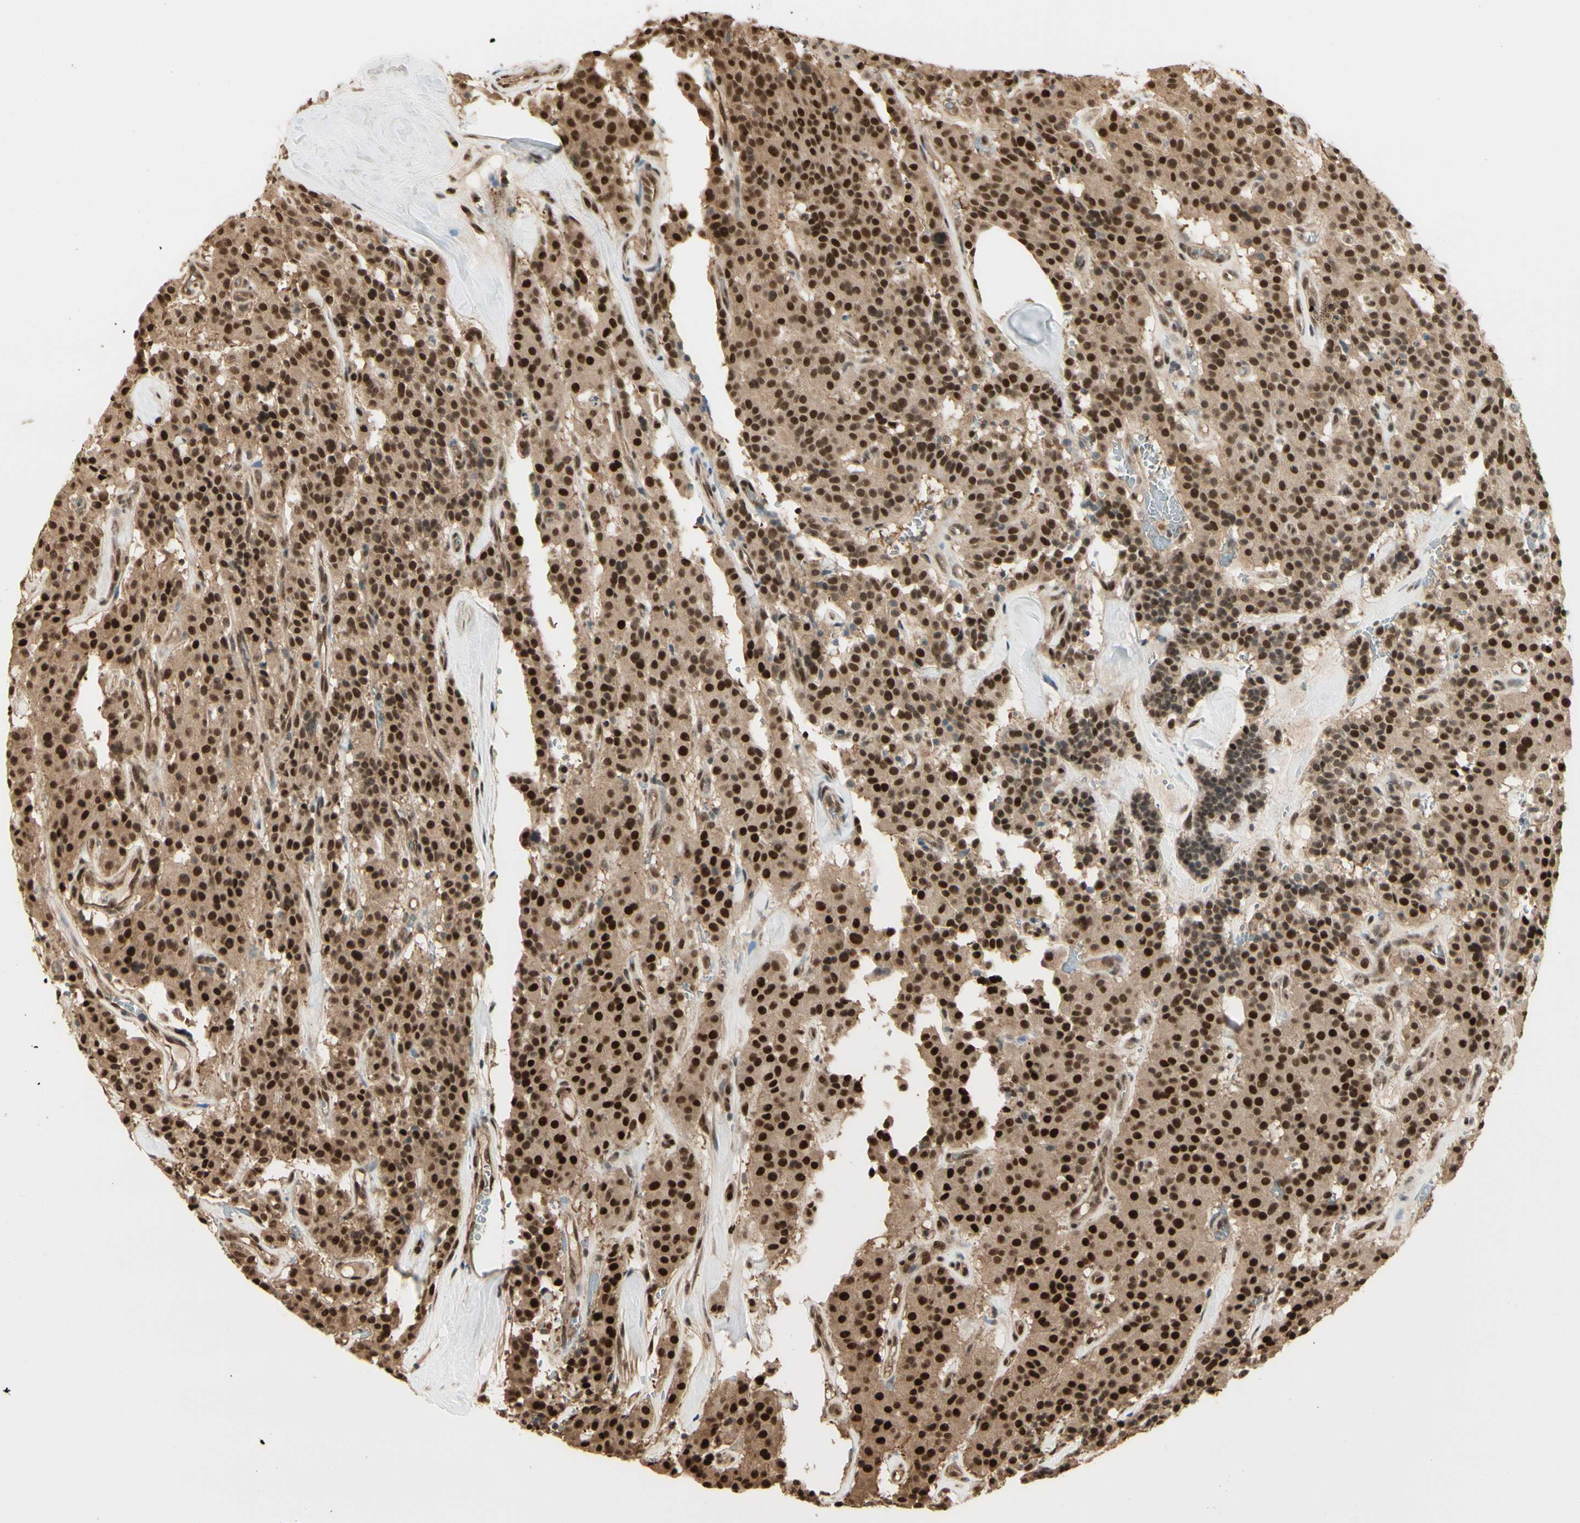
{"staining": {"intensity": "strong", "quantity": ">75%", "location": "cytoplasmic/membranous,nuclear"}, "tissue": "carcinoid", "cell_type": "Tumor cells", "image_type": "cancer", "snomed": [{"axis": "morphology", "description": "Carcinoid, malignant, NOS"}, {"axis": "topography", "description": "Lung"}], "caption": "Immunohistochemistry histopathology image of neoplastic tissue: human malignant carcinoid stained using immunohistochemistry (IHC) exhibits high levels of strong protein expression localized specifically in the cytoplasmic/membranous and nuclear of tumor cells, appearing as a cytoplasmic/membranous and nuclear brown color.", "gene": "HSF1", "patient": {"sex": "male", "age": 30}}